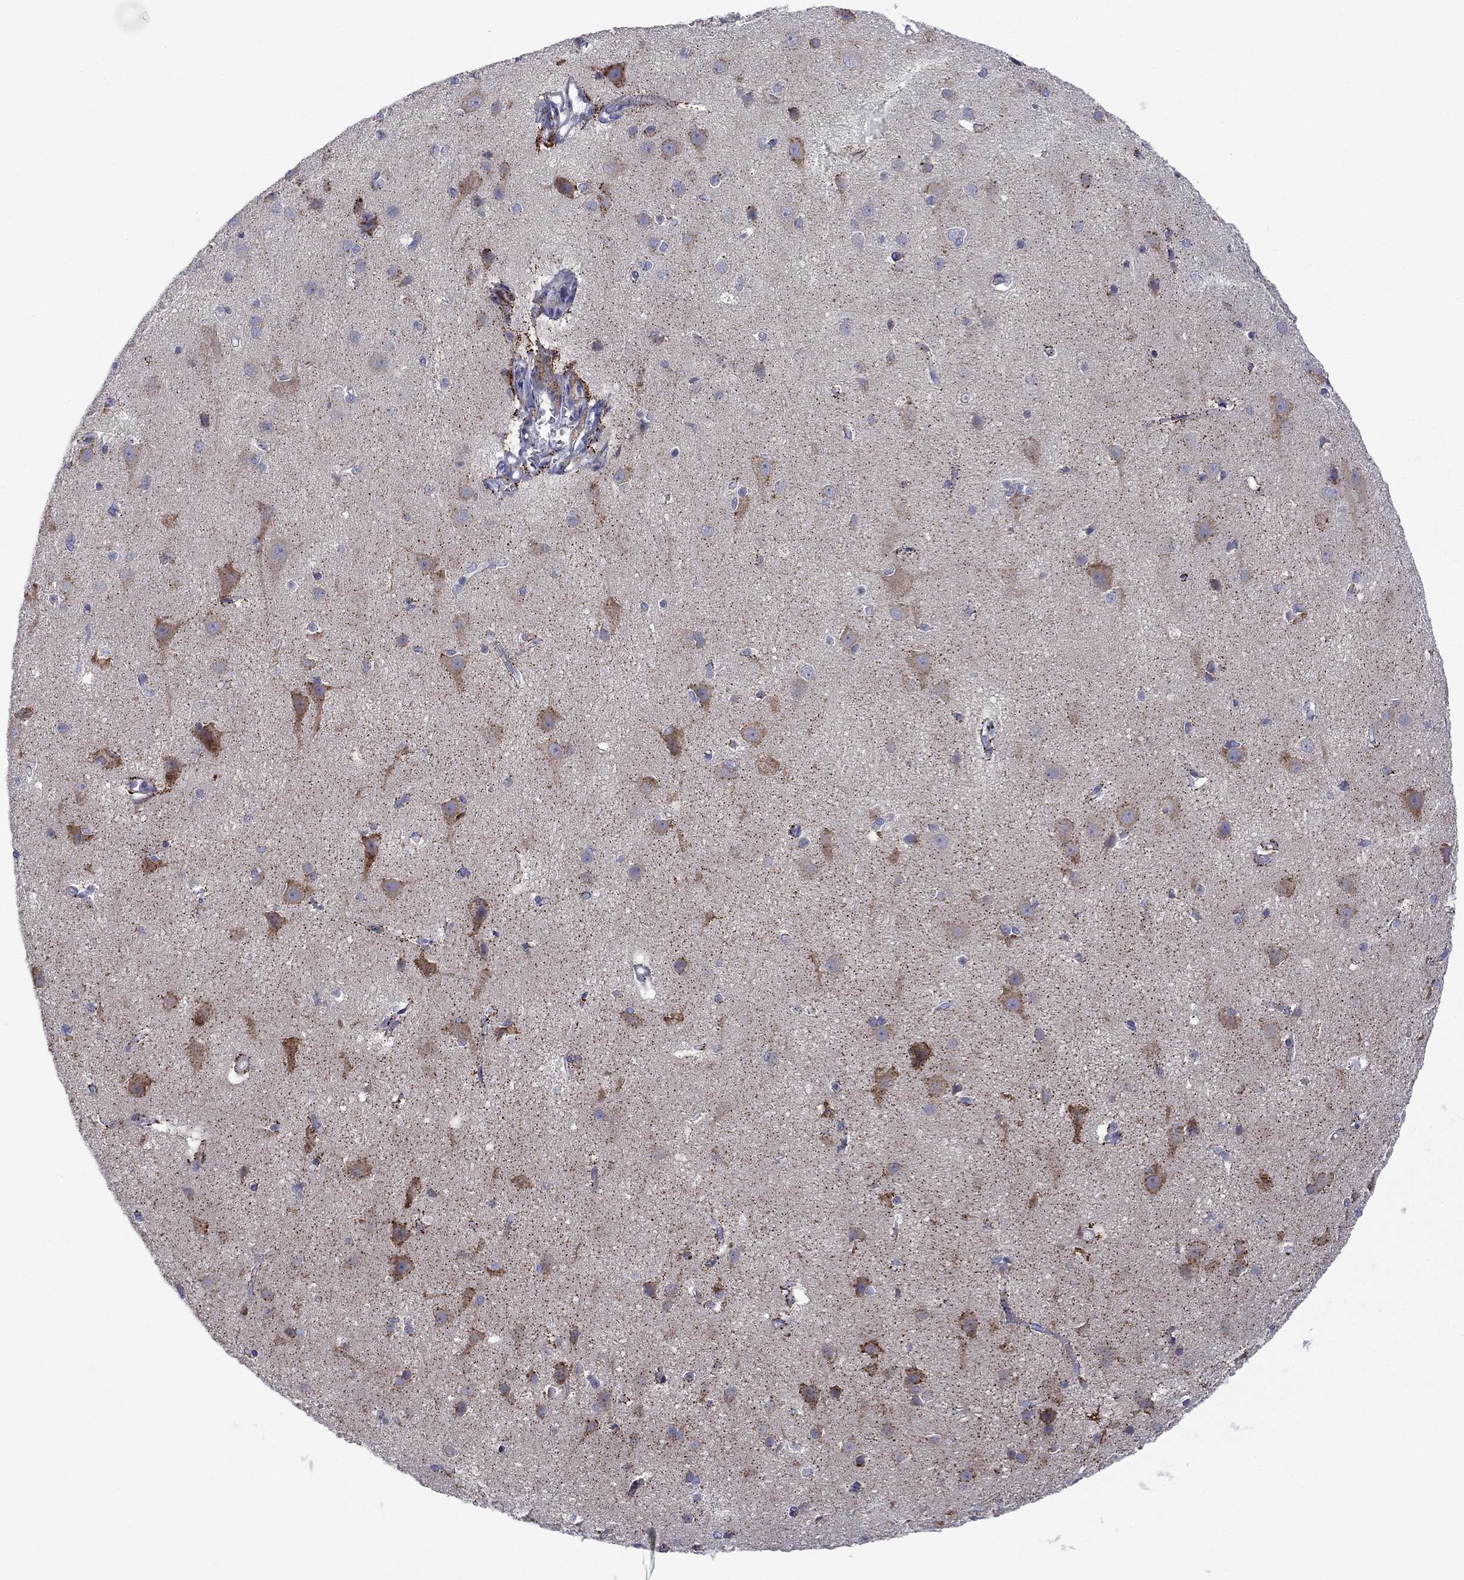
{"staining": {"intensity": "moderate", "quantity": "<25%", "location": "cytoplasmic/membranous"}, "tissue": "cerebral cortex", "cell_type": "Endothelial cells", "image_type": "normal", "snomed": [{"axis": "morphology", "description": "Normal tissue, NOS"}, {"axis": "topography", "description": "Cerebral cortex"}], "caption": "Protein analysis of unremarkable cerebral cortex exhibits moderate cytoplasmic/membranous staining in approximately <25% of endothelial cells.", "gene": "ASNS", "patient": {"sex": "male", "age": 37}}